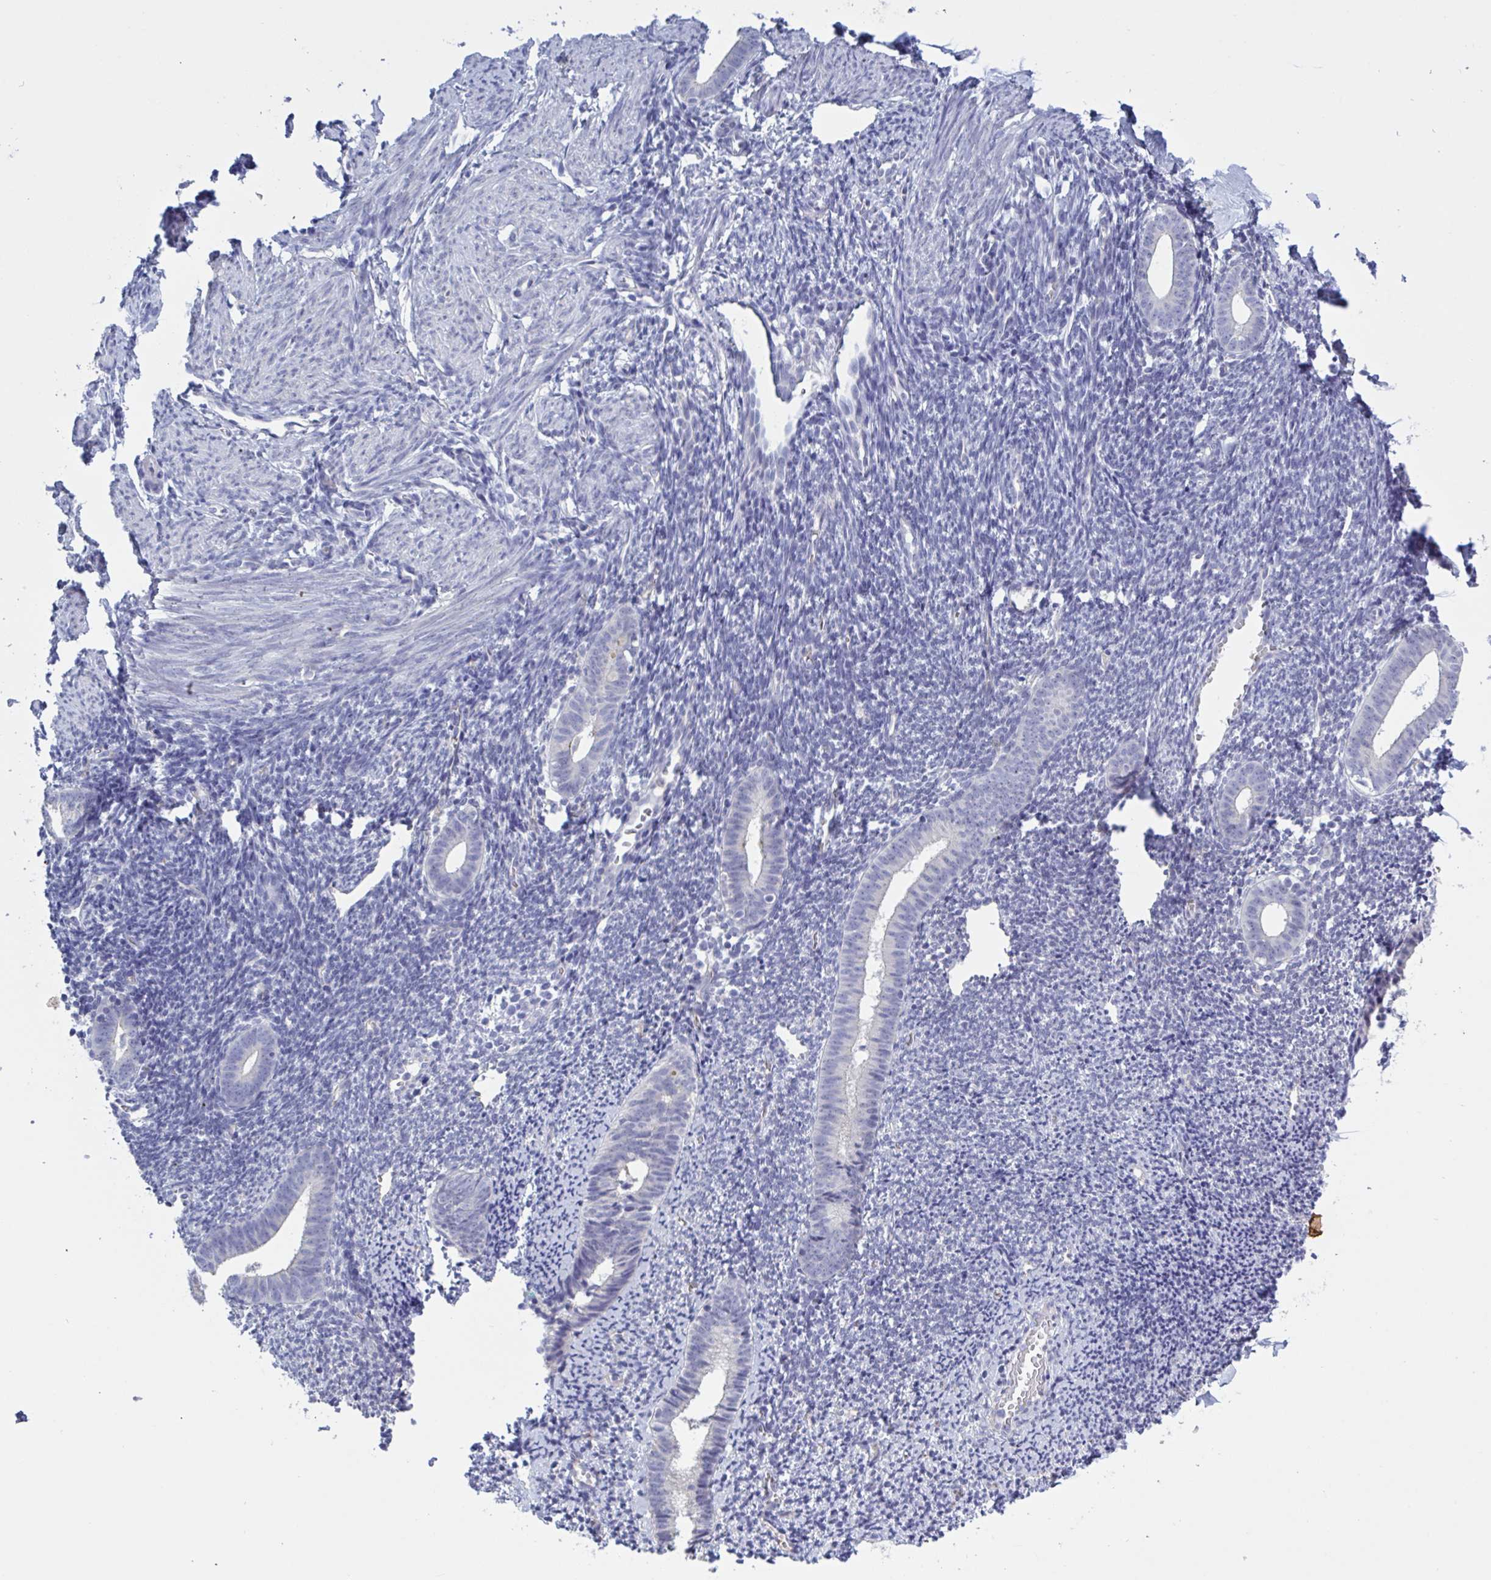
{"staining": {"intensity": "negative", "quantity": "none", "location": "none"}, "tissue": "endometrium", "cell_type": "Cells in endometrial stroma", "image_type": "normal", "snomed": [{"axis": "morphology", "description": "Normal tissue, NOS"}, {"axis": "topography", "description": "Endometrium"}], "caption": "Cells in endometrial stroma are negative for brown protein staining in benign endometrium.", "gene": "ST14", "patient": {"sex": "female", "age": 39}}